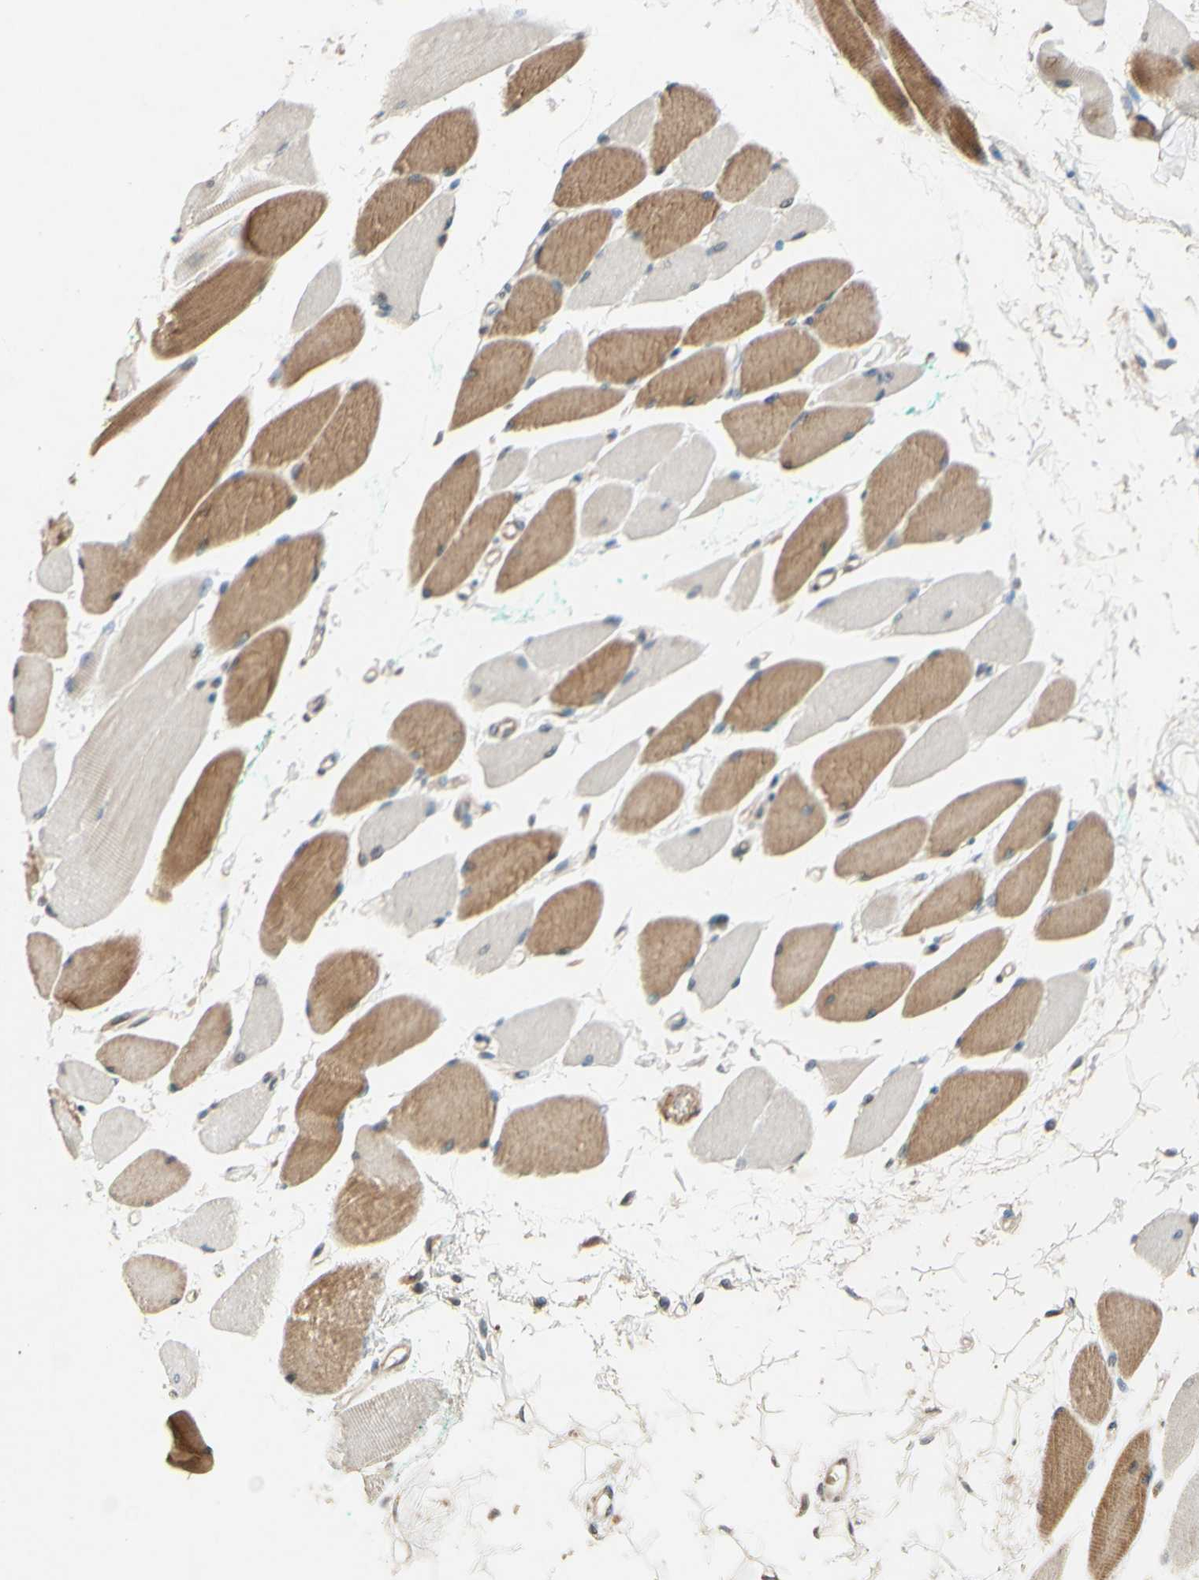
{"staining": {"intensity": "moderate", "quantity": "25%-75%", "location": "cytoplasmic/membranous"}, "tissue": "skeletal muscle", "cell_type": "Myocytes", "image_type": "normal", "snomed": [{"axis": "morphology", "description": "Normal tissue, NOS"}, {"axis": "topography", "description": "Skeletal muscle"}, {"axis": "topography", "description": "Oral tissue"}, {"axis": "topography", "description": "Peripheral nerve tissue"}], "caption": "A high-resolution histopathology image shows IHC staining of unremarkable skeletal muscle, which reveals moderate cytoplasmic/membranous staining in about 25%-75% of myocytes. Nuclei are stained in blue.", "gene": "PTPRU", "patient": {"sex": "female", "age": 84}}